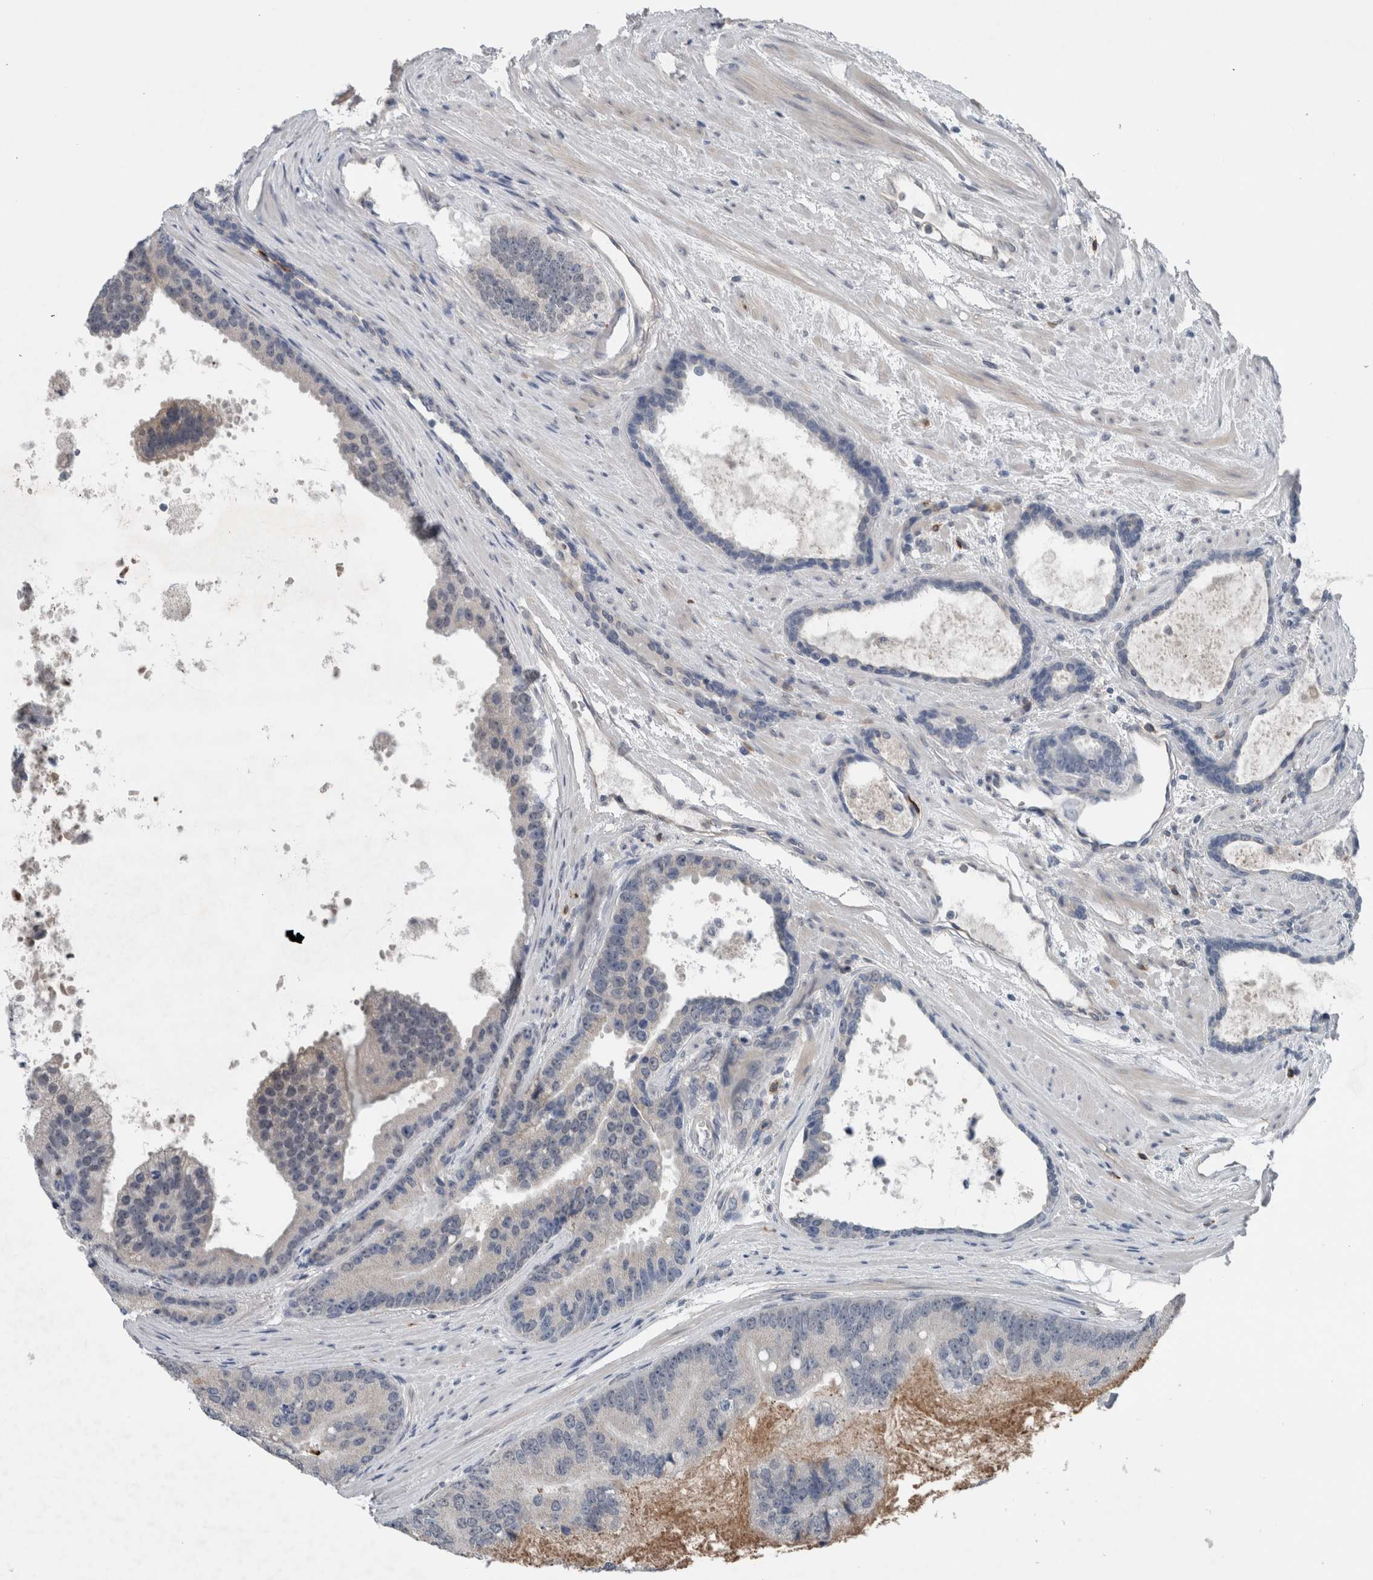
{"staining": {"intensity": "negative", "quantity": "none", "location": "none"}, "tissue": "prostate cancer", "cell_type": "Tumor cells", "image_type": "cancer", "snomed": [{"axis": "morphology", "description": "Adenocarcinoma, High grade"}, {"axis": "topography", "description": "Prostate"}], "caption": "The histopathology image exhibits no significant staining in tumor cells of prostate high-grade adenocarcinoma.", "gene": "CRNN", "patient": {"sex": "male", "age": 70}}